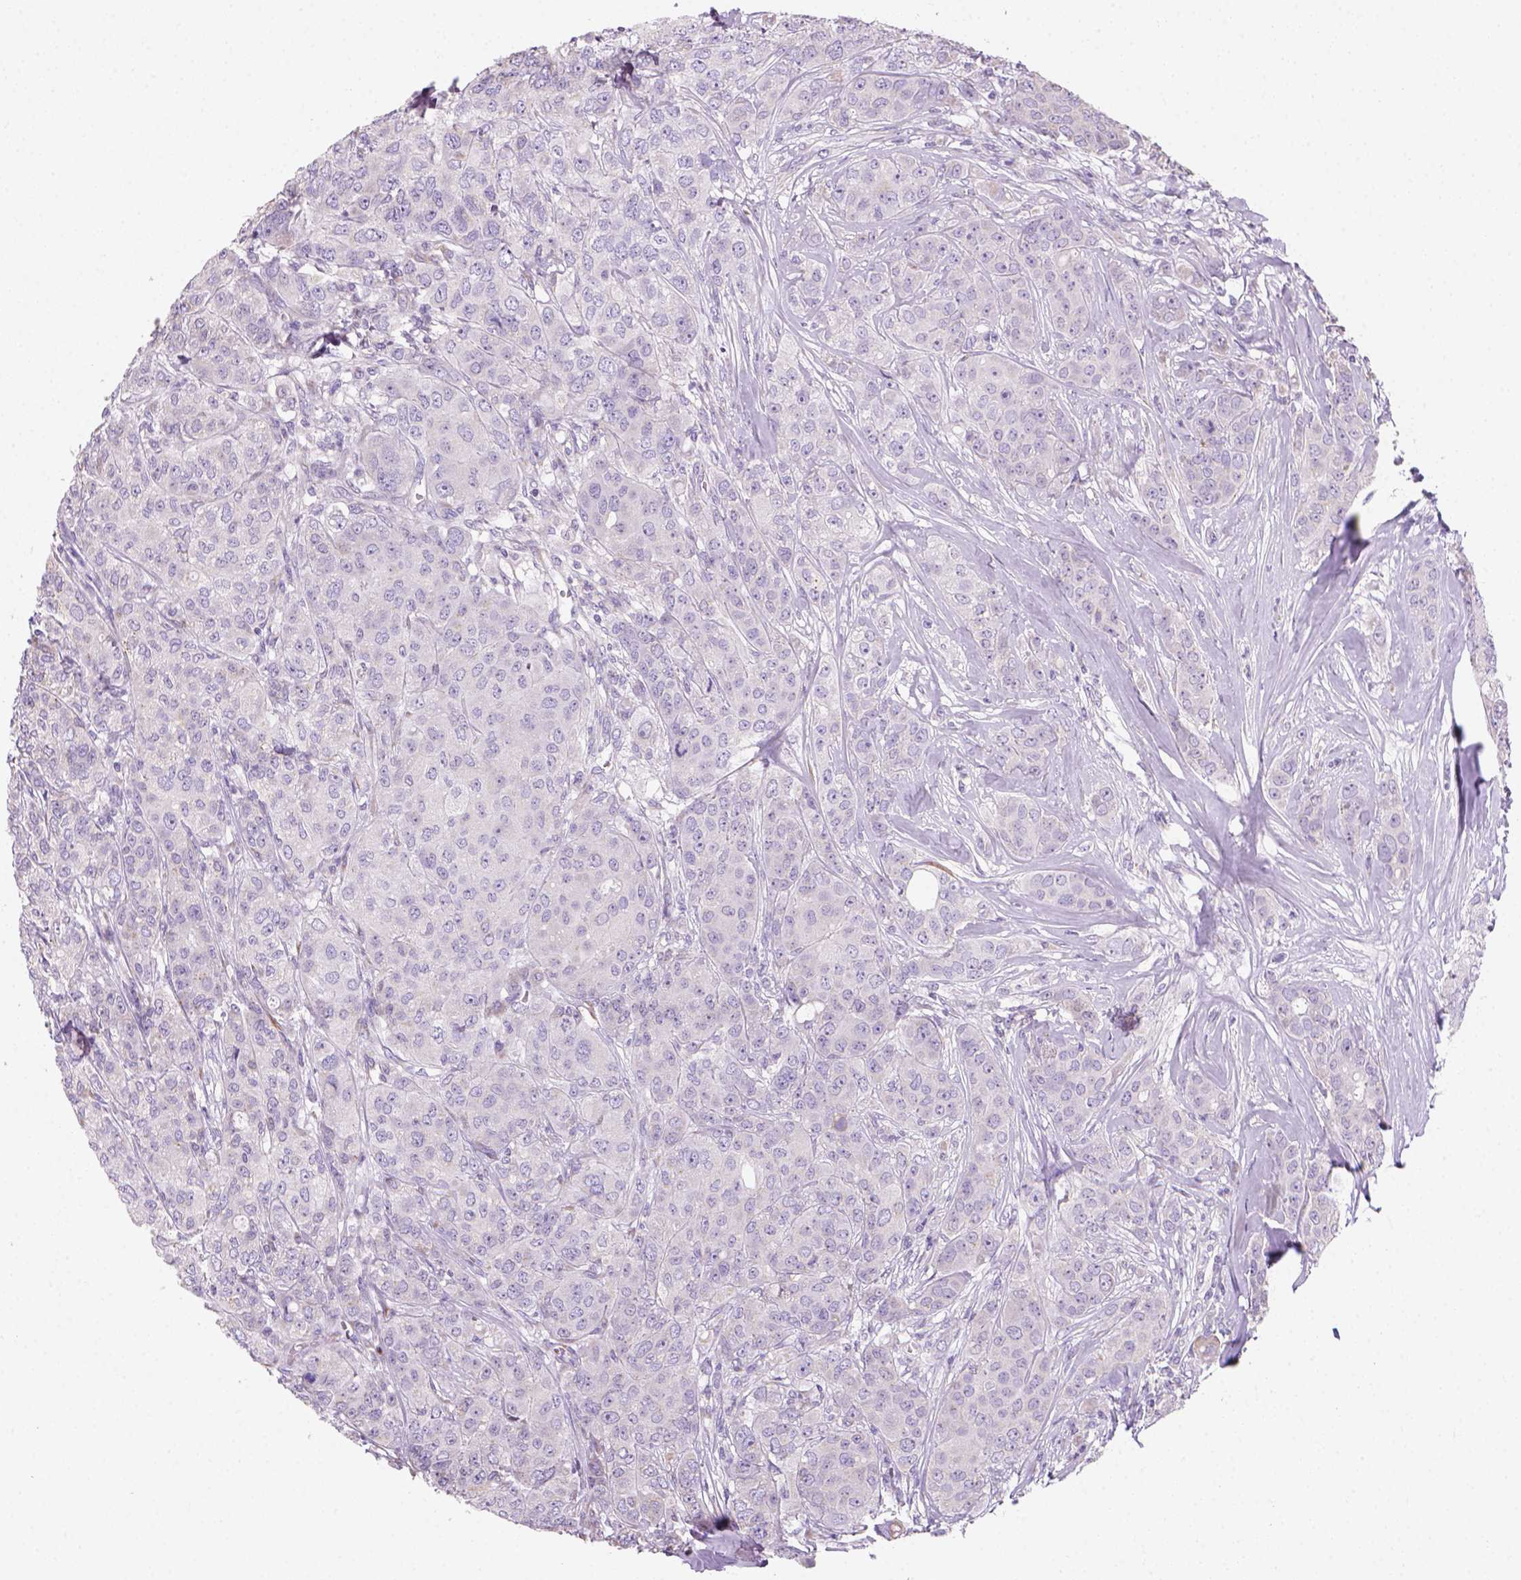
{"staining": {"intensity": "negative", "quantity": "none", "location": "none"}, "tissue": "breast cancer", "cell_type": "Tumor cells", "image_type": "cancer", "snomed": [{"axis": "morphology", "description": "Duct carcinoma"}, {"axis": "topography", "description": "Breast"}], "caption": "Immunohistochemistry (IHC) of human intraductal carcinoma (breast) exhibits no positivity in tumor cells.", "gene": "CES2", "patient": {"sex": "female", "age": 43}}